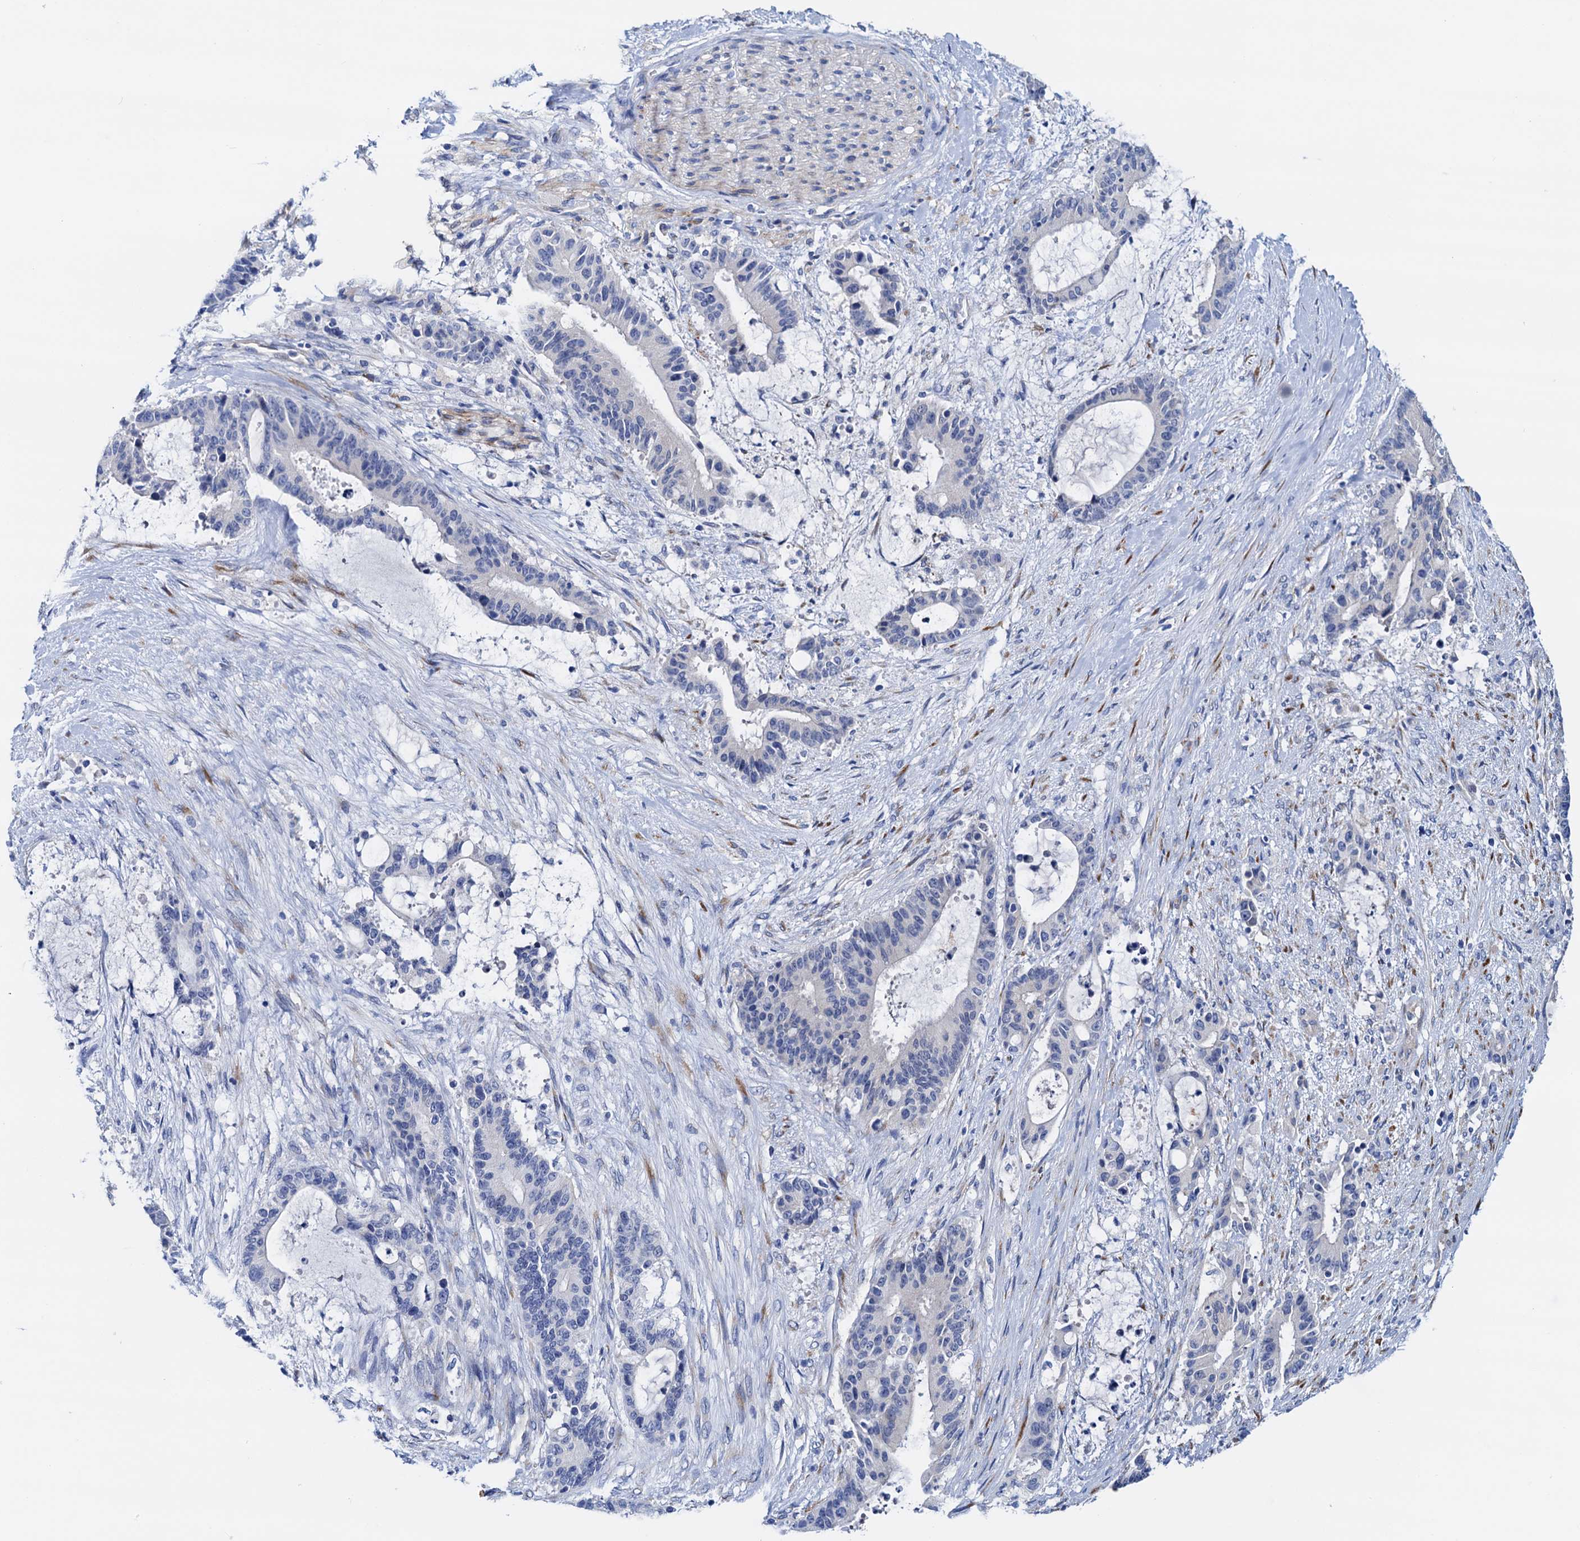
{"staining": {"intensity": "negative", "quantity": "none", "location": "none"}, "tissue": "liver cancer", "cell_type": "Tumor cells", "image_type": "cancer", "snomed": [{"axis": "morphology", "description": "Normal tissue, NOS"}, {"axis": "morphology", "description": "Cholangiocarcinoma"}, {"axis": "topography", "description": "Liver"}, {"axis": "topography", "description": "Peripheral nerve tissue"}], "caption": "A photomicrograph of human liver cancer is negative for staining in tumor cells.", "gene": "RASSF9", "patient": {"sex": "female", "age": 73}}